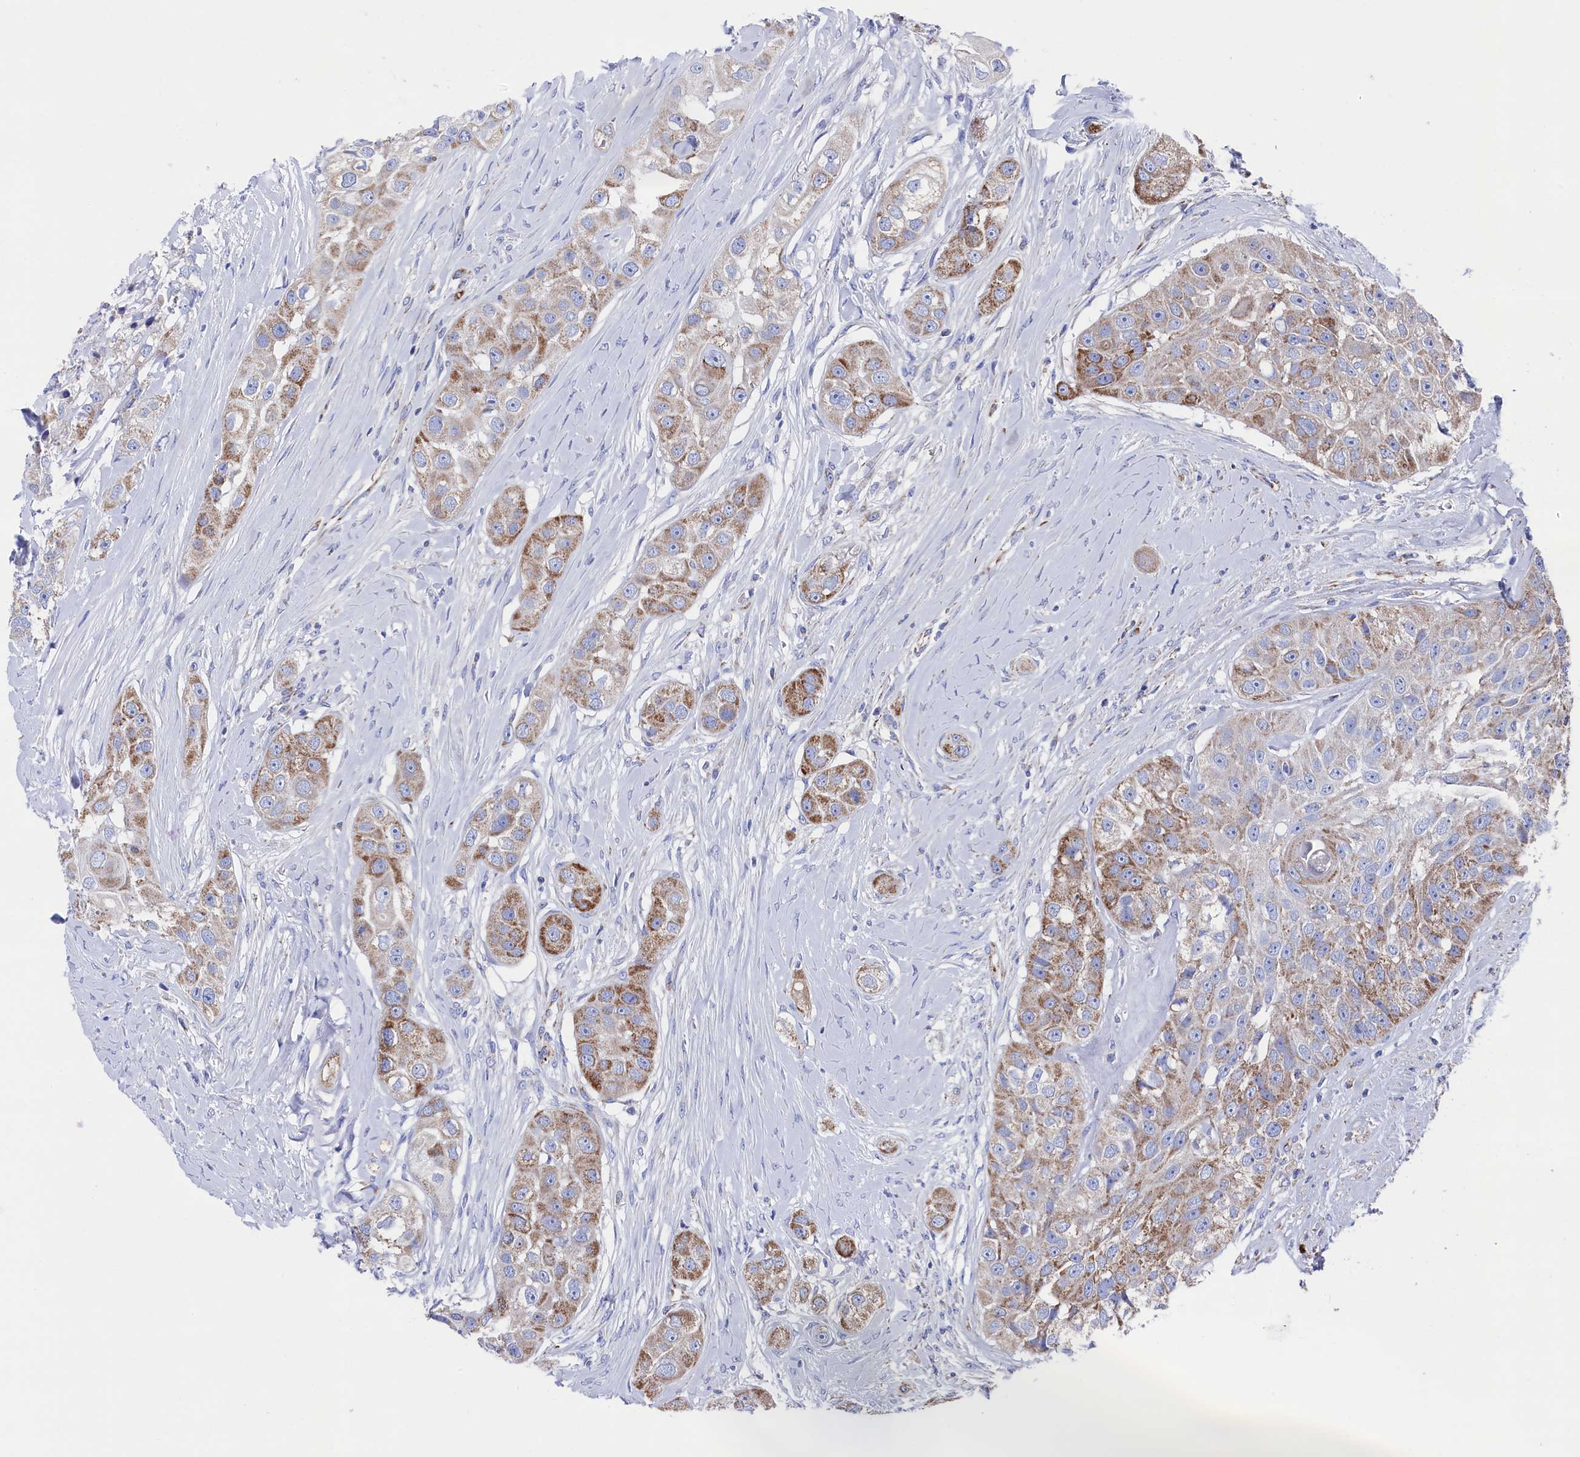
{"staining": {"intensity": "moderate", "quantity": ">75%", "location": "cytoplasmic/membranous"}, "tissue": "head and neck cancer", "cell_type": "Tumor cells", "image_type": "cancer", "snomed": [{"axis": "morphology", "description": "Normal tissue, NOS"}, {"axis": "morphology", "description": "Squamous cell carcinoma, NOS"}, {"axis": "topography", "description": "Skeletal muscle"}, {"axis": "topography", "description": "Head-Neck"}], "caption": "Human head and neck cancer stained with a protein marker reveals moderate staining in tumor cells.", "gene": "MMAB", "patient": {"sex": "male", "age": 51}}